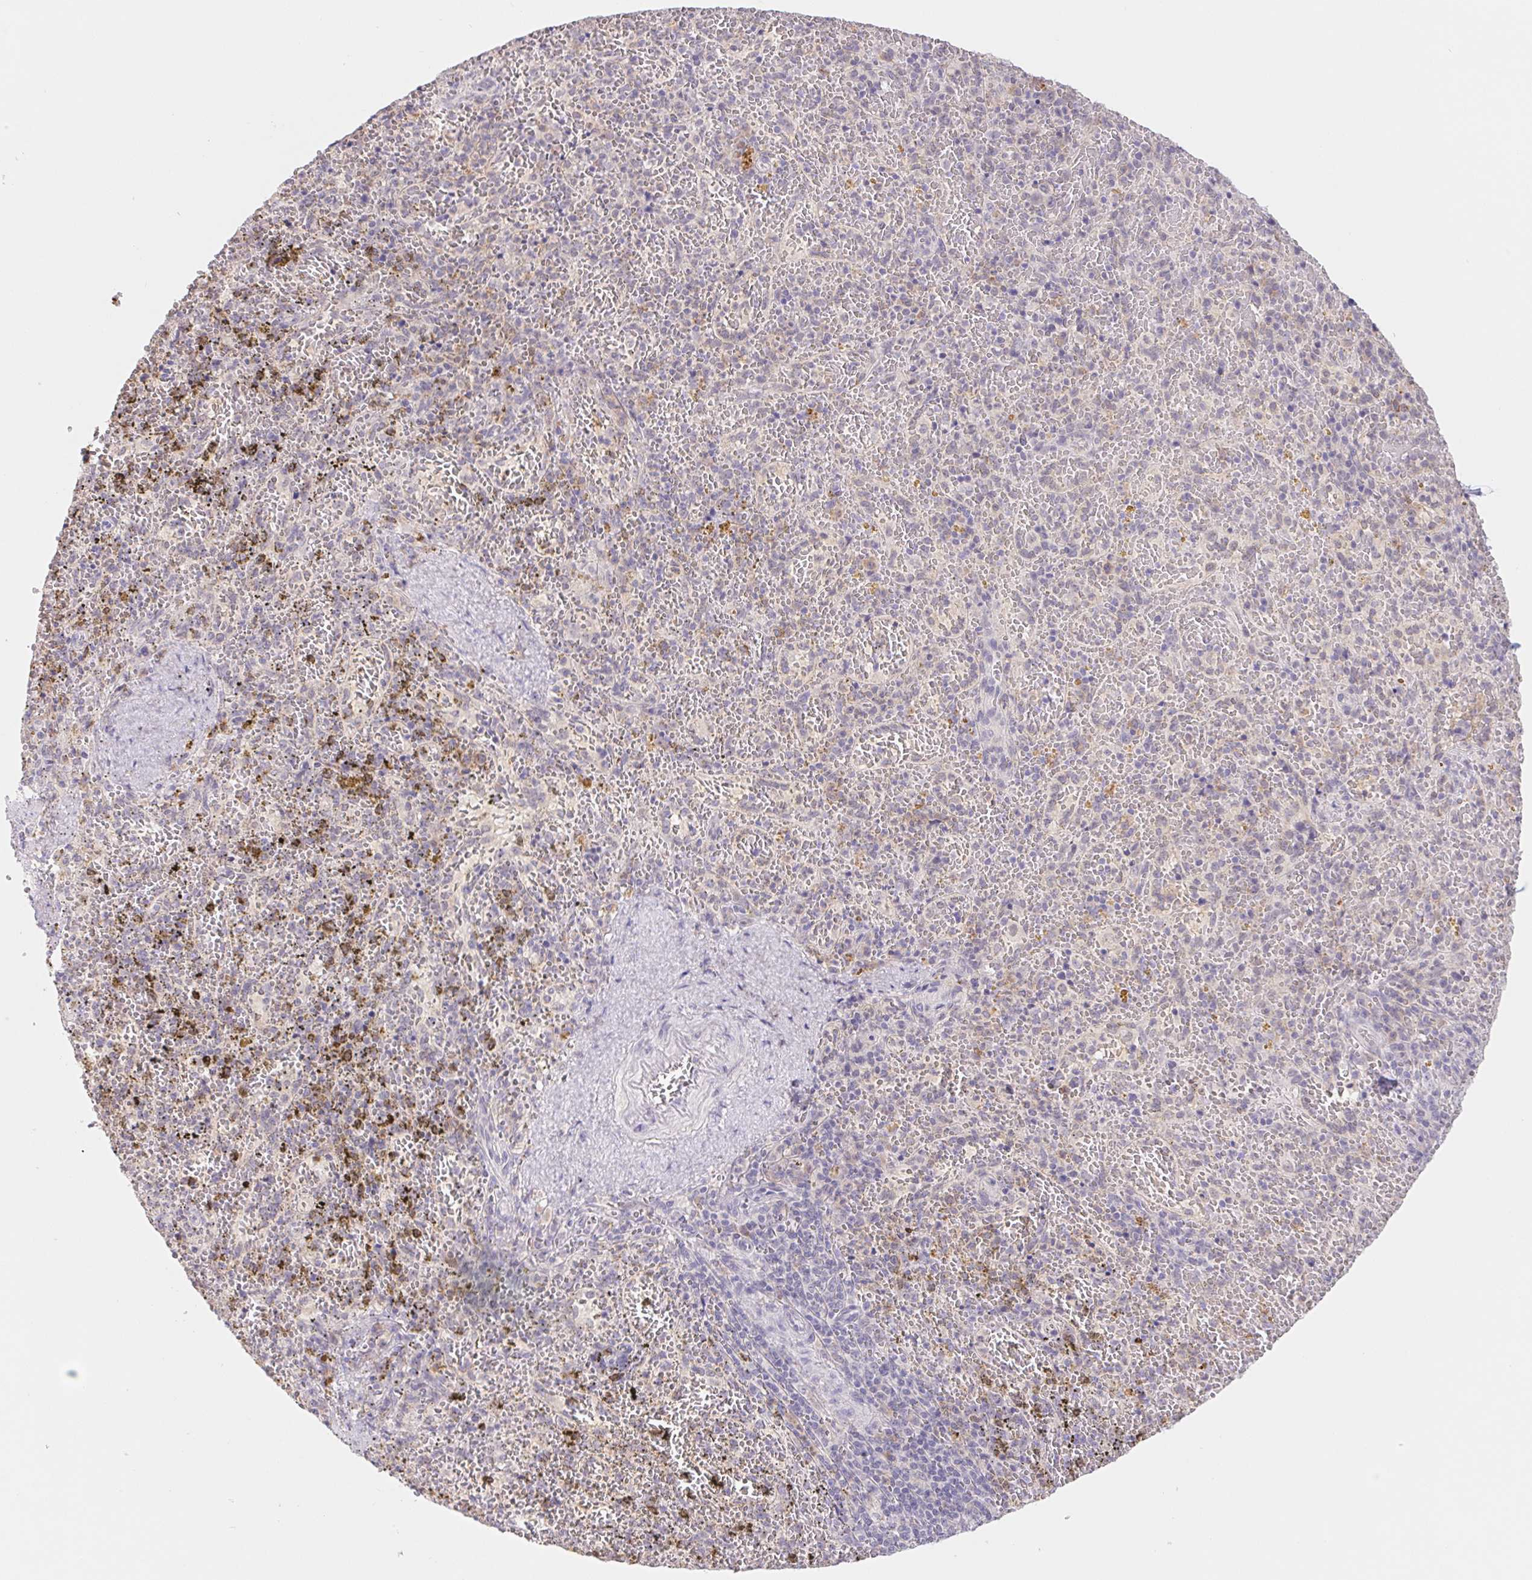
{"staining": {"intensity": "negative", "quantity": "none", "location": "none"}, "tissue": "spleen", "cell_type": "Cells in red pulp", "image_type": "normal", "snomed": [{"axis": "morphology", "description": "Normal tissue, NOS"}, {"axis": "topography", "description": "Spleen"}], "caption": "There is no significant expression in cells in red pulp of spleen. (Immunohistochemistry (ihc), brightfield microscopy, high magnification).", "gene": "PNMA8B", "patient": {"sex": "female", "age": 50}}